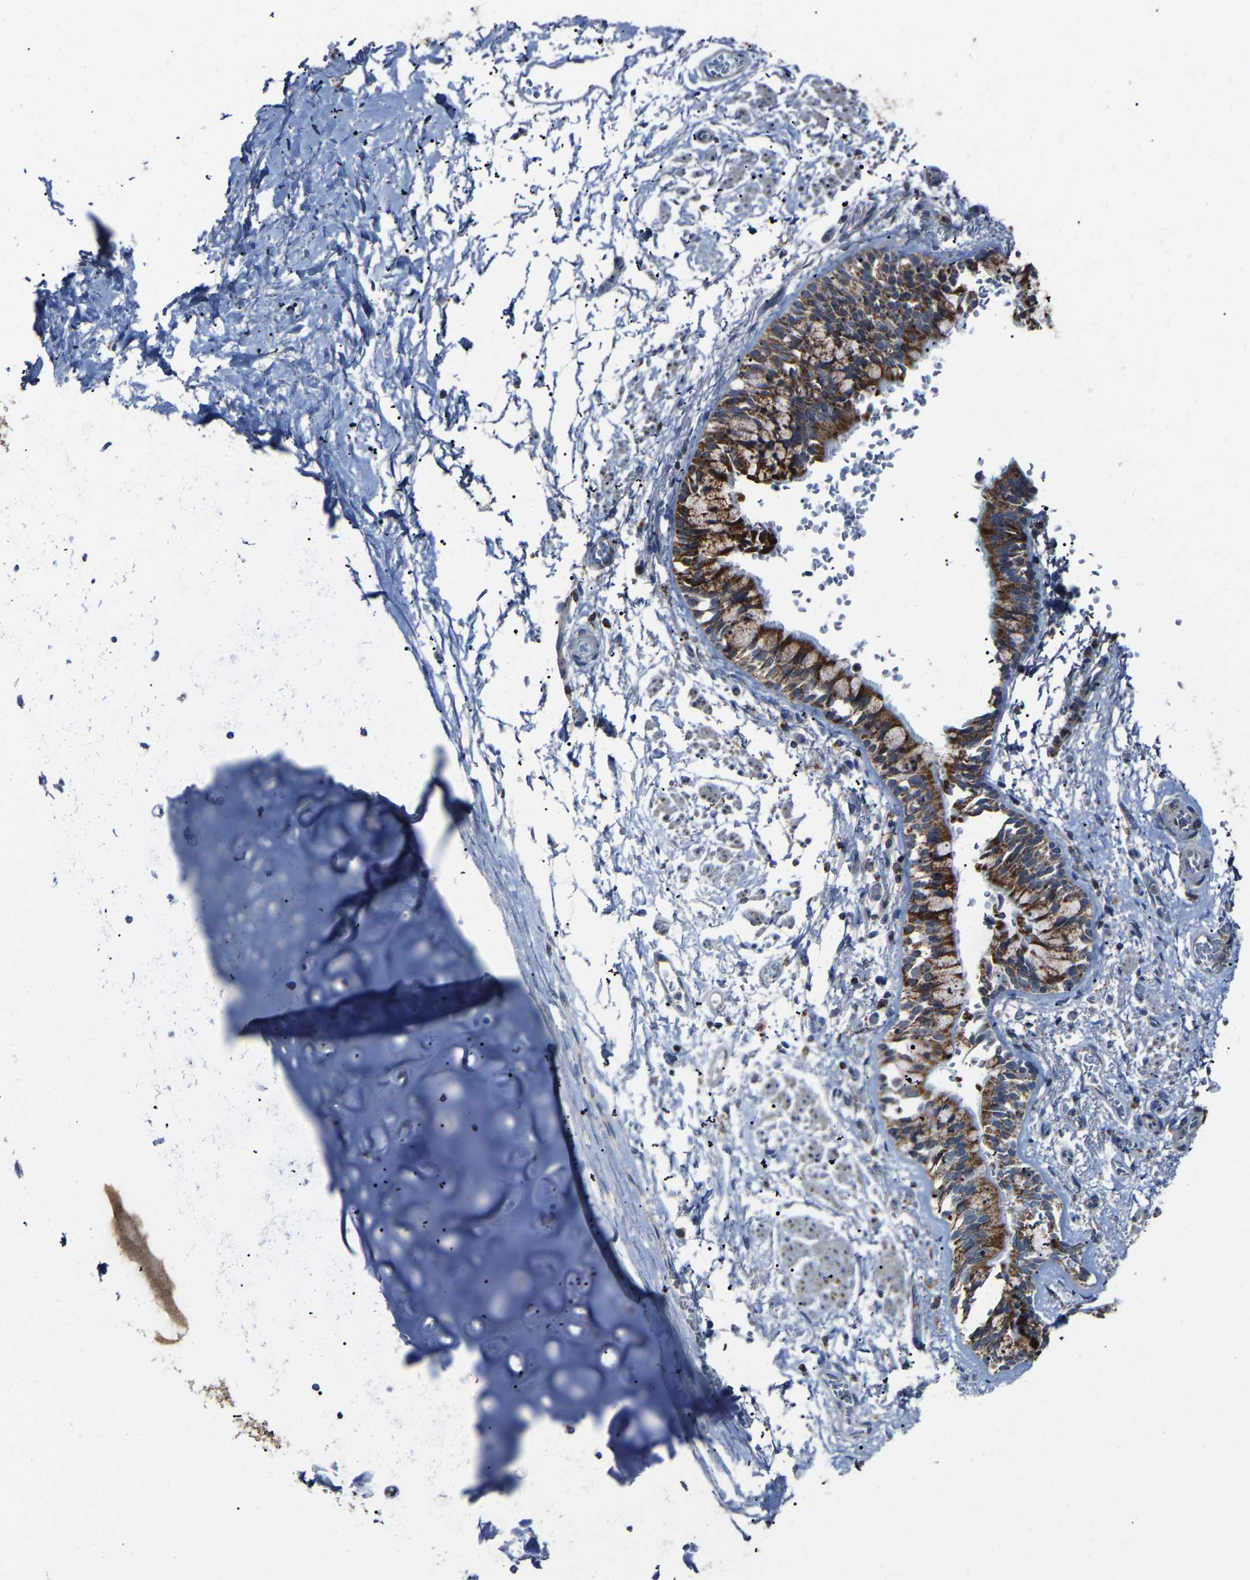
{"staining": {"intensity": "weak", "quantity": "25%-75%", "location": "cytoplasmic/membranous"}, "tissue": "adipose tissue", "cell_type": "Adipocytes", "image_type": "normal", "snomed": [{"axis": "morphology", "description": "Normal tissue, NOS"}, {"axis": "topography", "description": "Cartilage tissue"}, {"axis": "topography", "description": "Lung"}], "caption": "Adipose tissue stained for a protein shows weak cytoplasmic/membranous positivity in adipocytes.", "gene": "CANT1", "patient": {"sex": "female", "age": 77}}